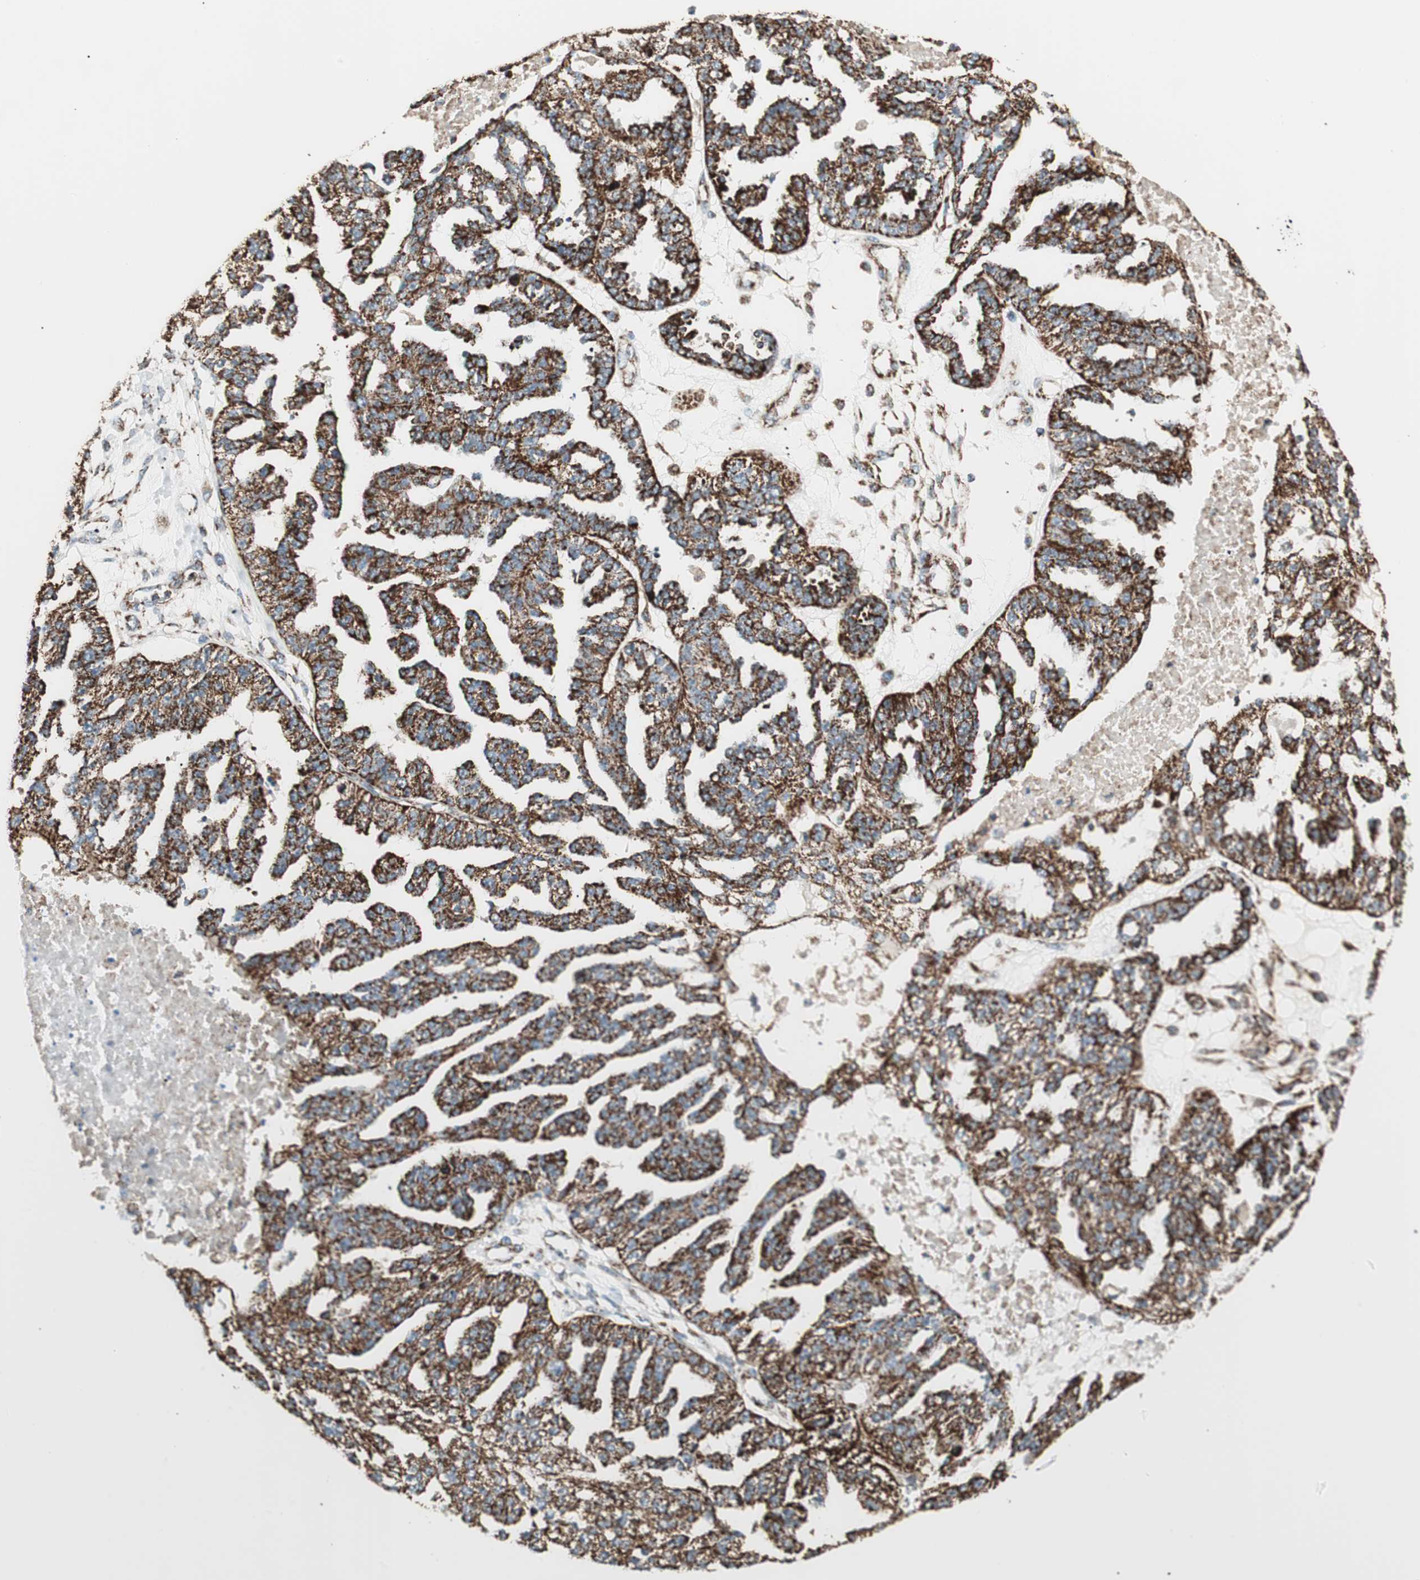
{"staining": {"intensity": "strong", "quantity": ">75%", "location": "cytoplasmic/membranous"}, "tissue": "ovarian cancer", "cell_type": "Tumor cells", "image_type": "cancer", "snomed": [{"axis": "morphology", "description": "Cystadenocarcinoma, serous, NOS"}, {"axis": "topography", "description": "Ovary"}], "caption": "Immunohistochemical staining of human ovarian cancer (serous cystadenocarcinoma) demonstrates high levels of strong cytoplasmic/membranous protein staining in about >75% of tumor cells.", "gene": "TOMM22", "patient": {"sex": "female", "age": 58}}